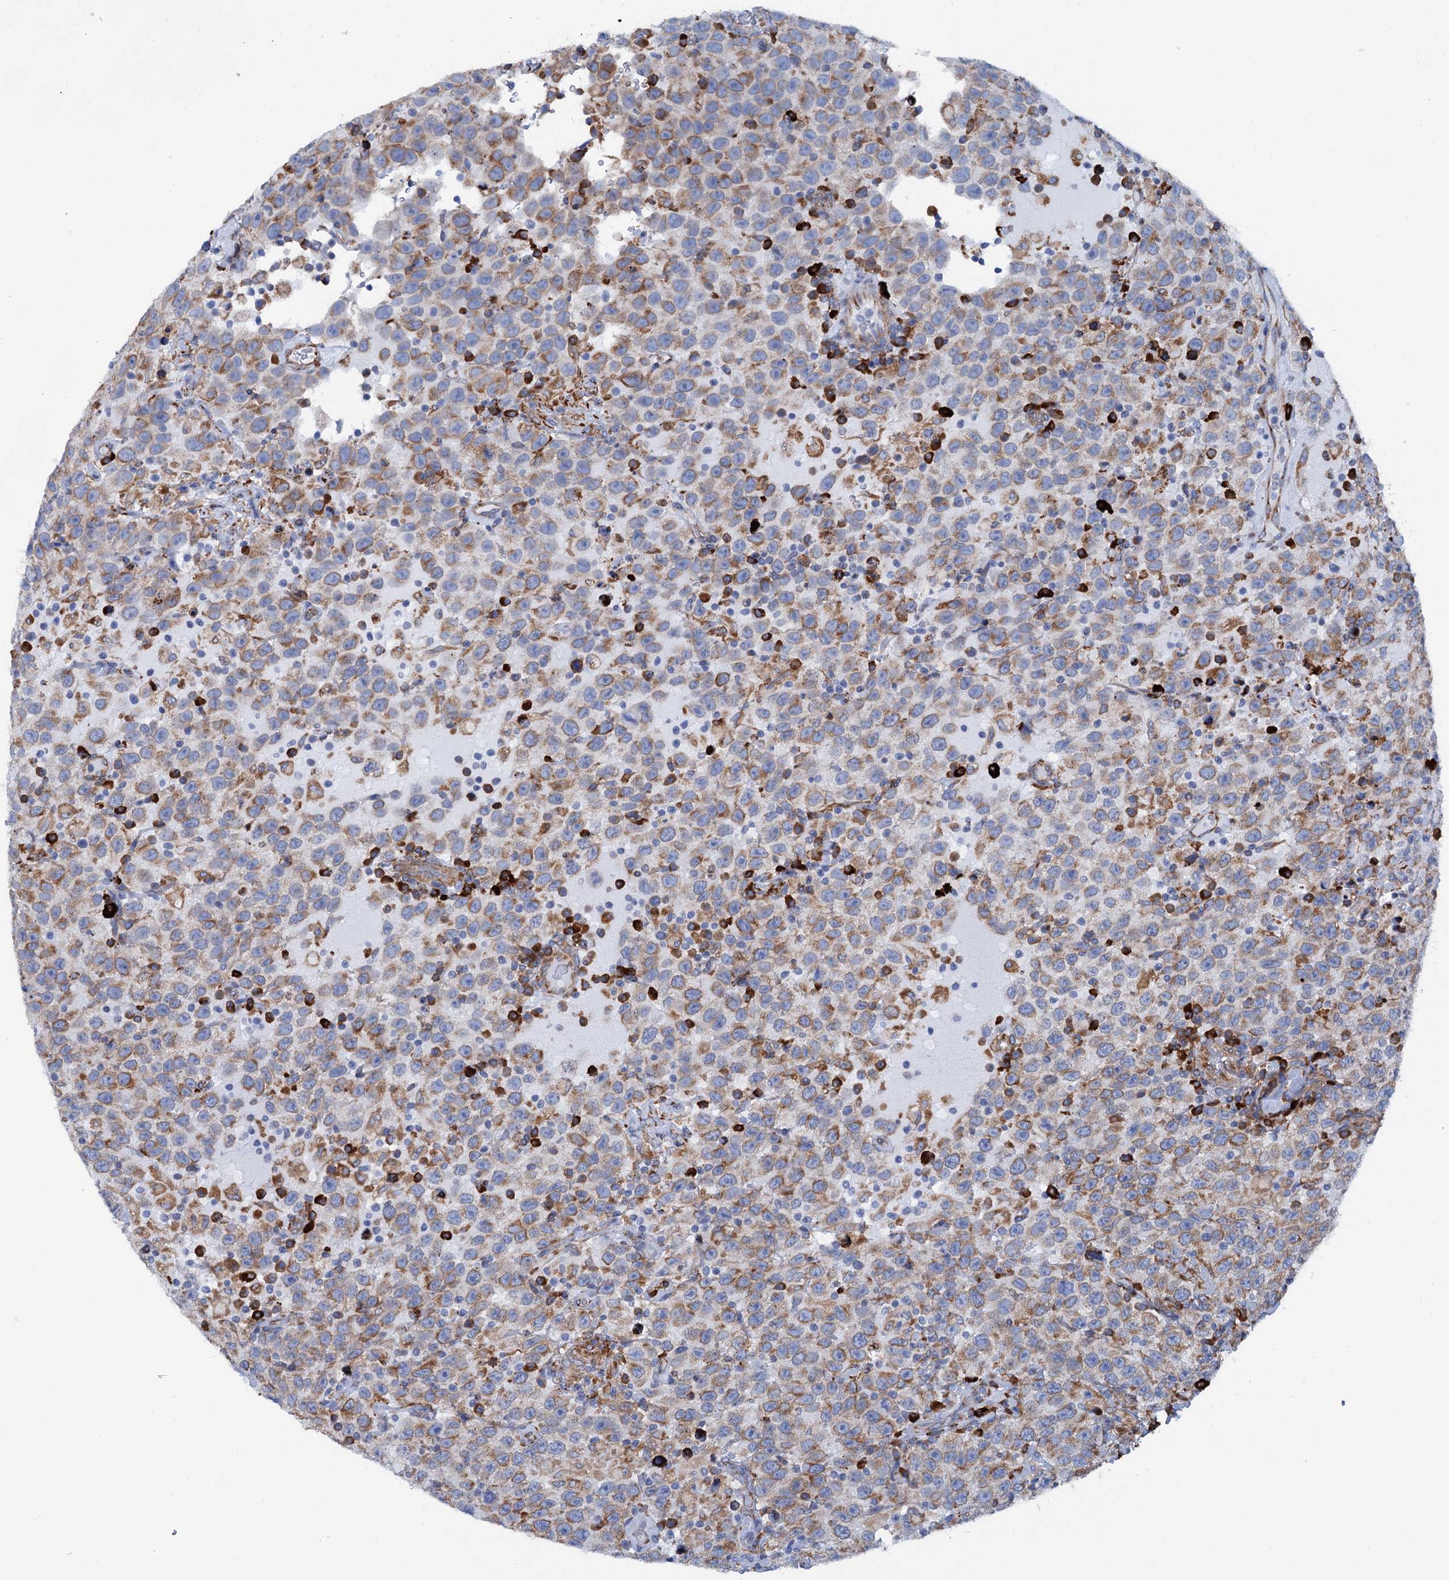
{"staining": {"intensity": "moderate", "quantity": "25%-75%", "location": "cytoplasmic/membranous"}, "tissue": "testis cancer", "cell_type": "Tumor cells", "image_type": "cancer", "snomed": [{"axis": "morphology", "description": "Seminoma, NOS"}, {"axis": "topography", "description": "Testis"}], "caption": "A brown stain highlights moderate cytoplasmic/membranous staining of a protein in testis cancer (seminoma) tumor cells. The staining is performed using DAB (3,3'-diaminobenzidine) brown chromogen to label protein expression. The nuclei are counter-stained blue using hematoxylin.", "gene": "SHE", "patient": {"sex": "male", "age": 41}}